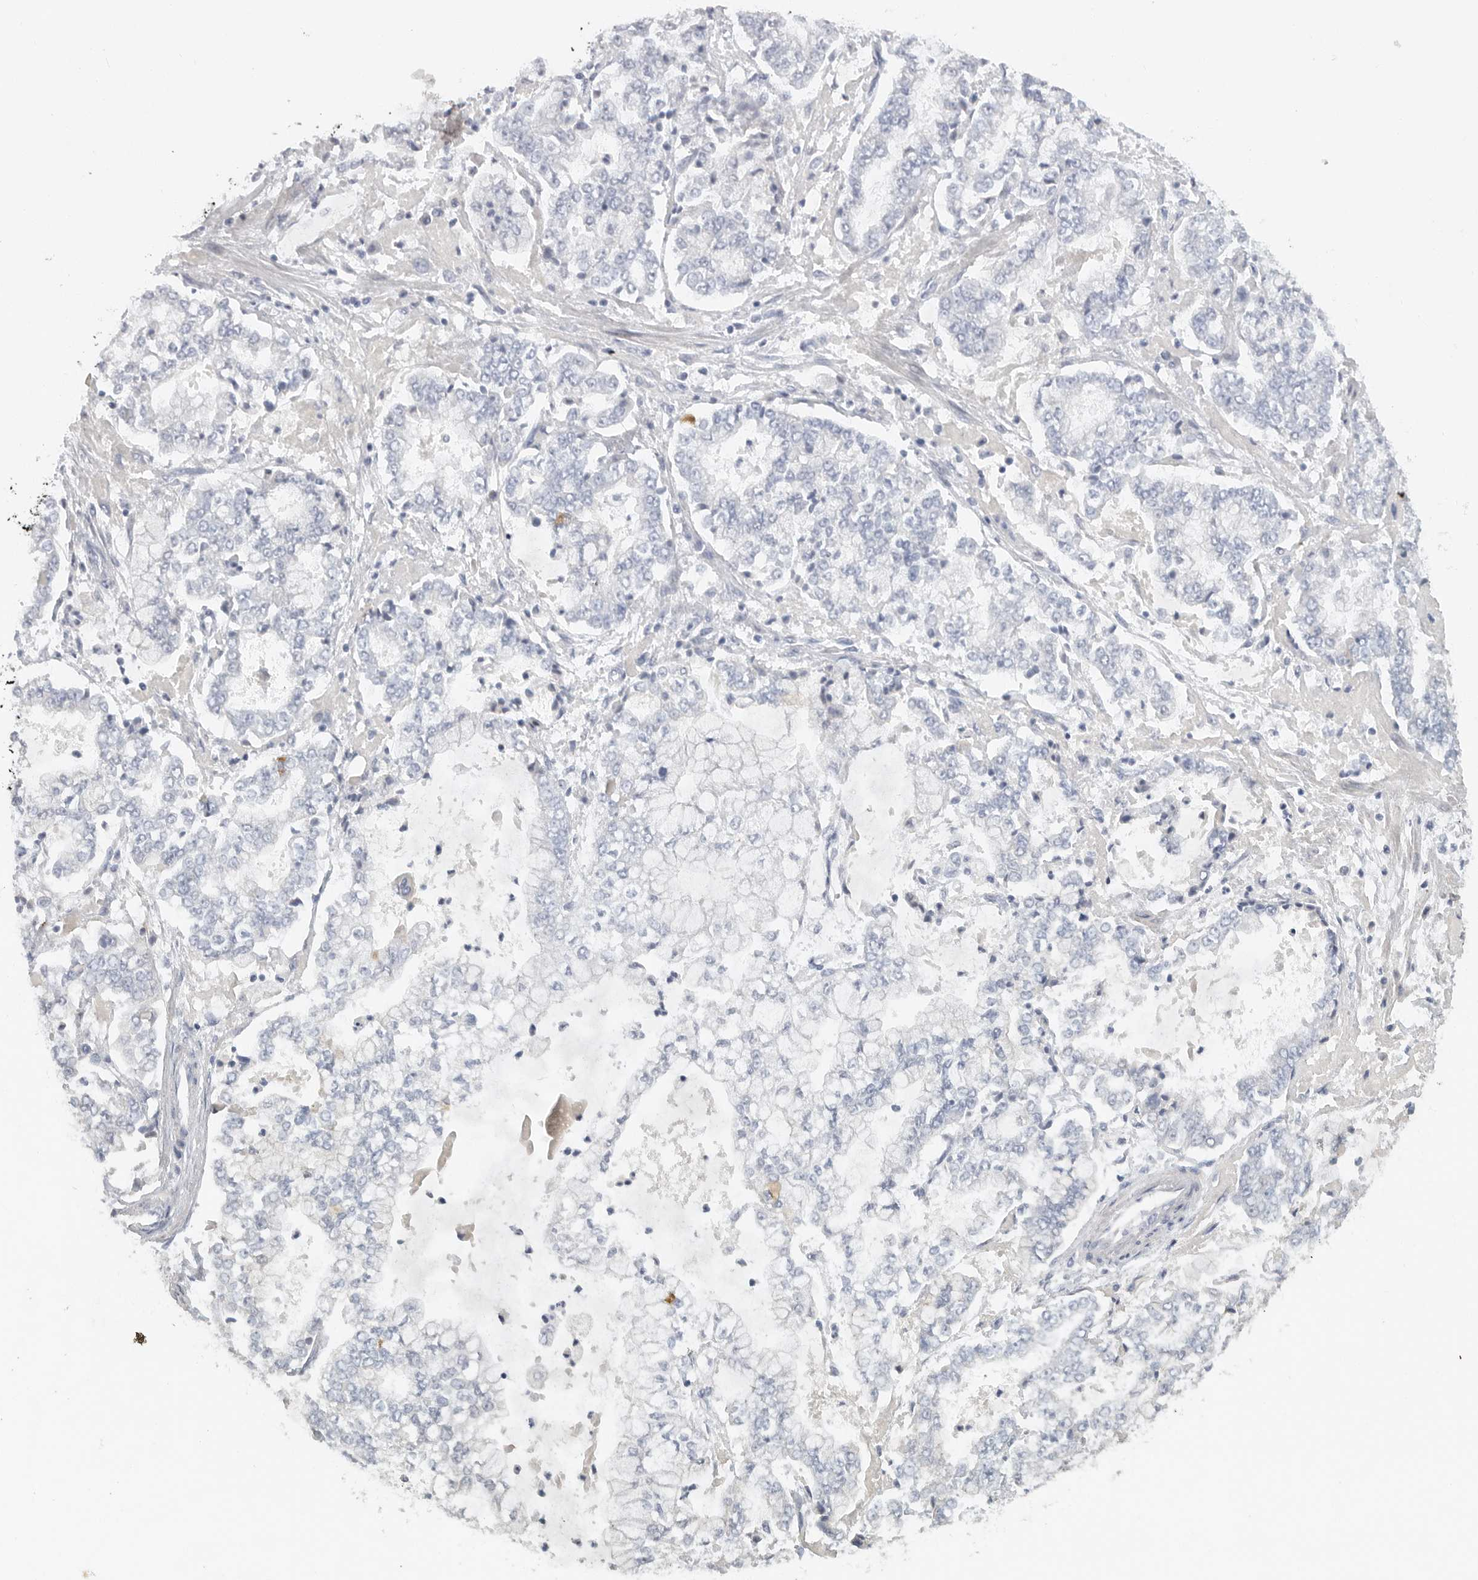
{"staining": {"intensity": "negative", "quantity": "none", "location": "none"}, "tissue": "stomach cancer", "cell_type": "Tumor cells", "image_type": "cancer", "snomed": [{"axis": "morphology", "description": "Adenocarcinoma, NOS"}, {"axis": "topography", "description": "Stomach"}], "caption": "Tumor cells show no significant protein positivity in stomach adenocarcinoma.", "gene": "PAM", "patient": {"sex": "male", "age": 76}}